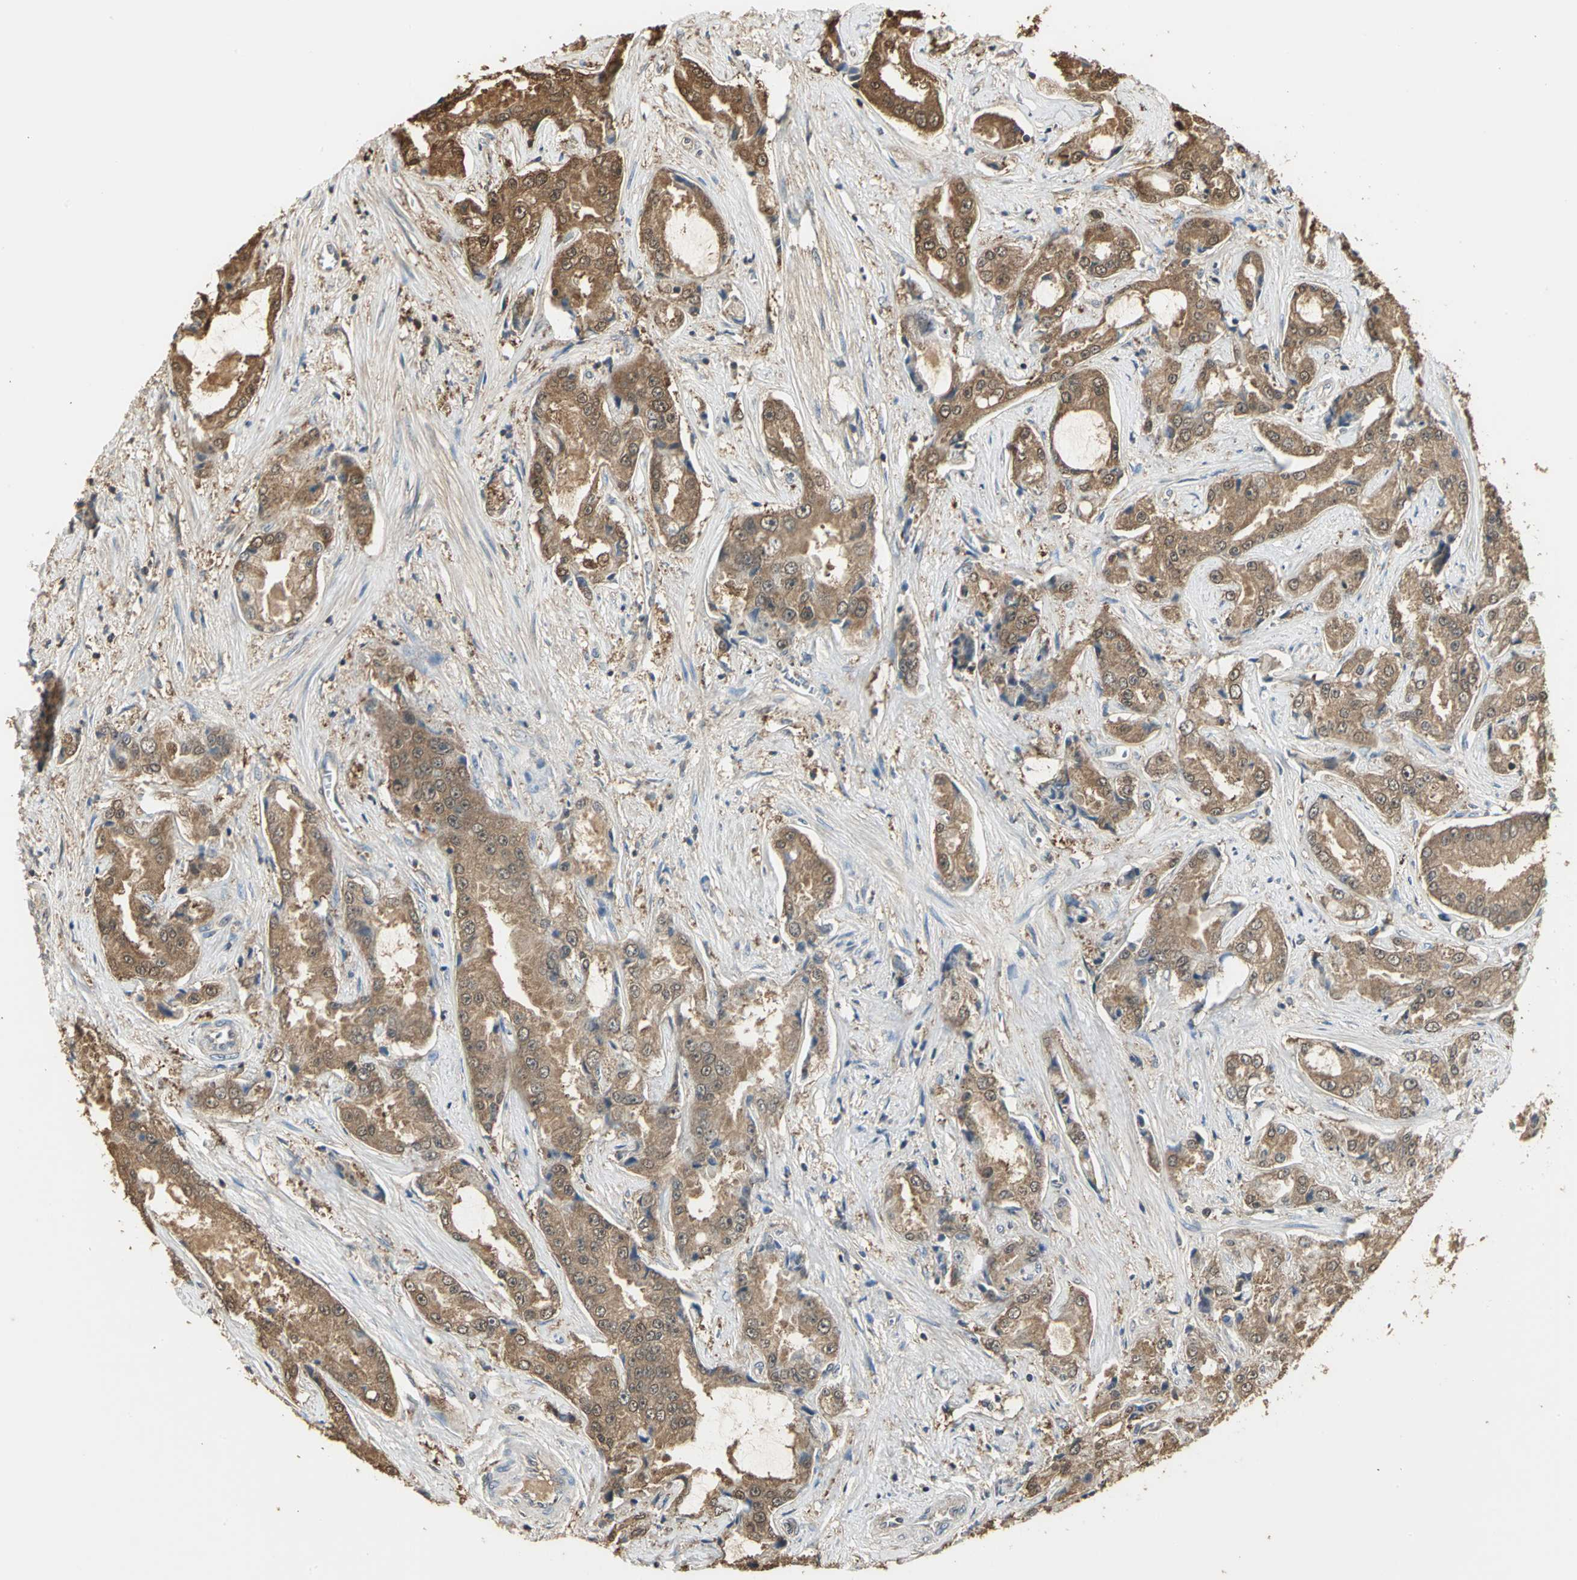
{"staining": {"intensity": "moderate", "quantity": ">75%", "location": "cytoplasmic/membranous,nuclear"}, "tissue": "prostate cancer", "cell_type": "Tumor cells", "image_type": "cancer", "snomed": [{"axis": "morphology", "description": "Adenocarcinoma, High grade"}, {"axis": "topography", "description": "Prostate"}], "caption": "The histopathology image reveals staining of prostate high-grade adenocarcinoma, revealing moderate cytoplasmic/membranous and nuclear protein expression (brown color) within tumor cells. (IHC, brightfield microscopy, high magnification).", "gene": "PARK7", "patient": {"sex": "male", "age": 73}}